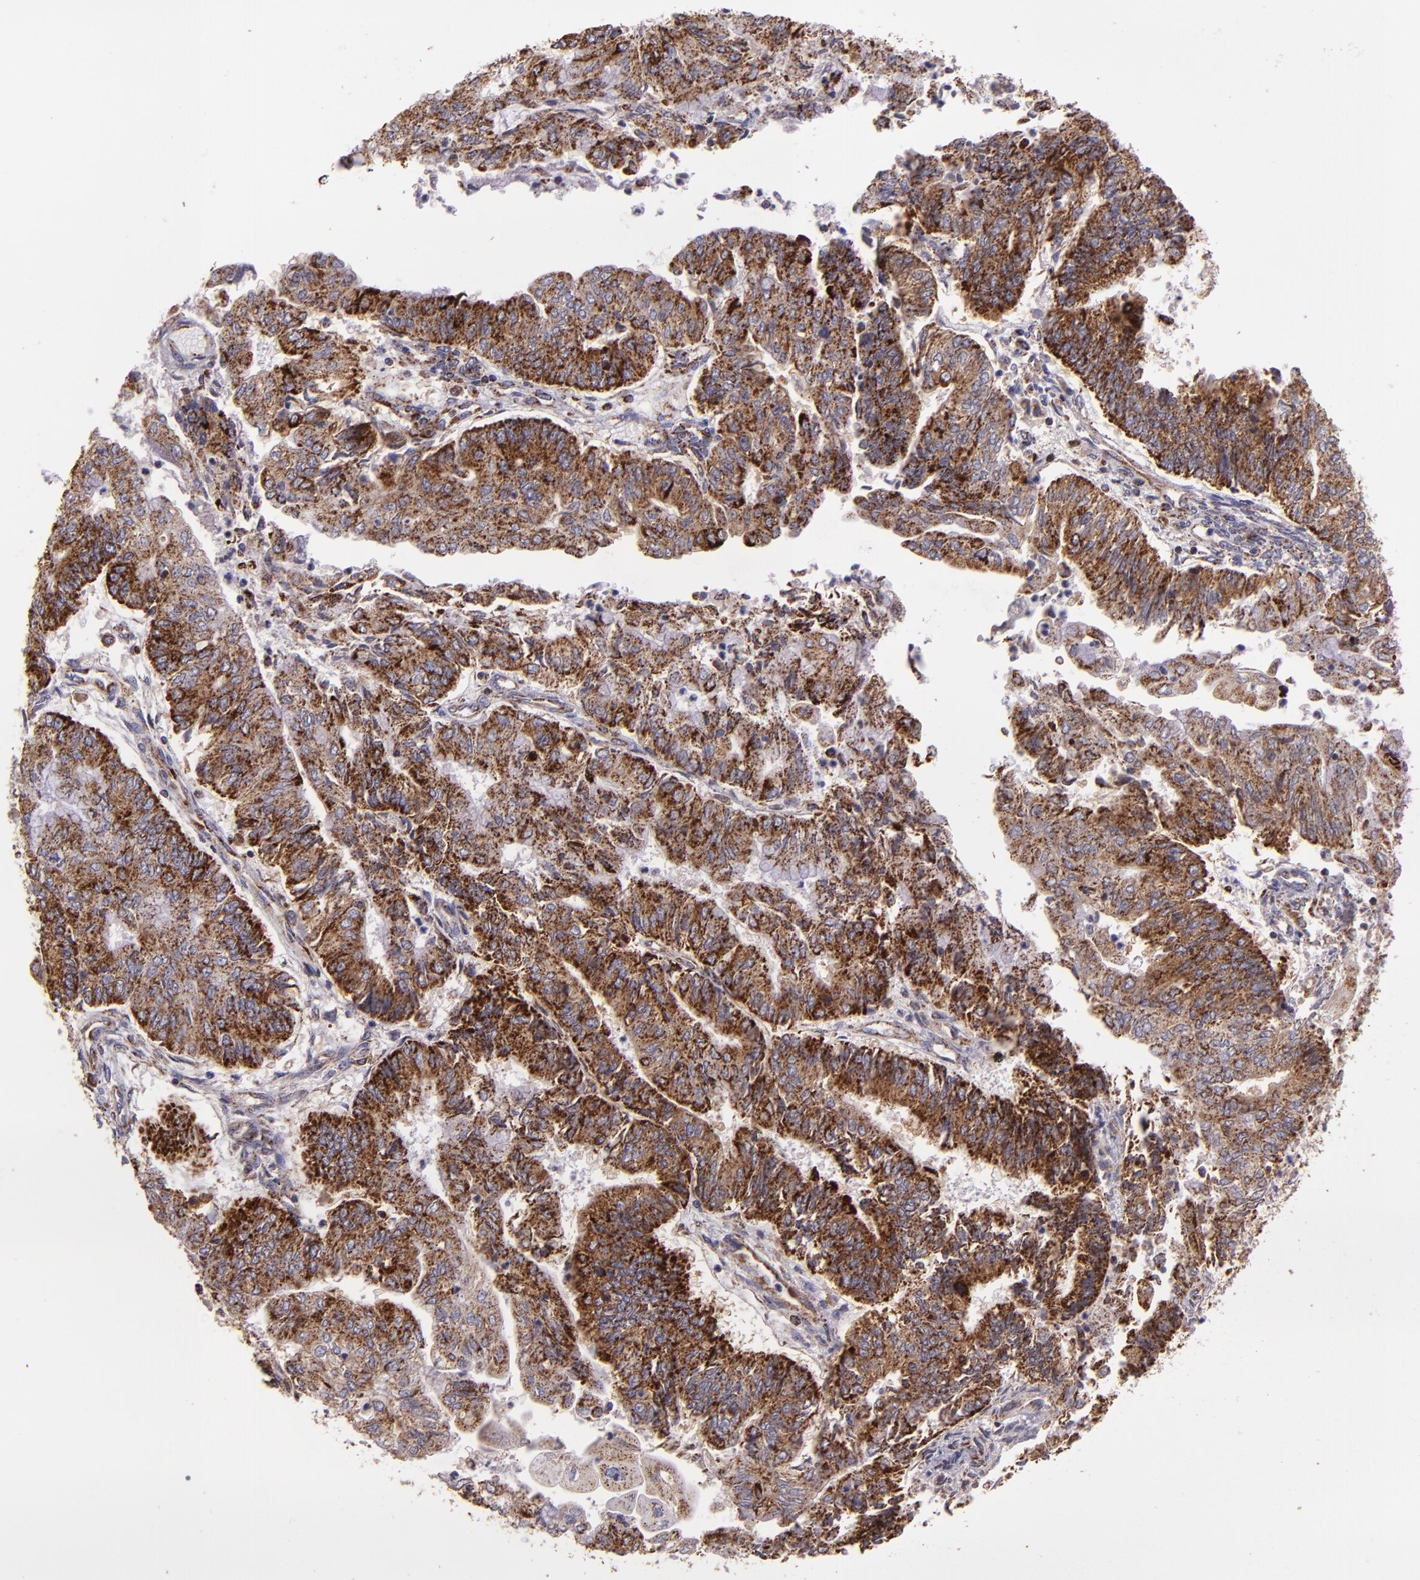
{"staining": {"intensity": "moderate", "quantity": ">75%", "location": "cytoplasmic/membranous"}, "tissue": "endometrial cancer", "cell_type": "Tumor cells", "image_type": "cancer", "snomed": [{"axis": "morphology", "description": "Adenocarcinoma, NOS"}, {"axis": "topography", "description": "Endometrium"}], "caption": "Human adenocarcinoma (endometrial) stained with a brown dye demonstrates moderate cytoplasmic/membranous positive expression in about >75% of tumor cells.", "gene": "HSPD1", "patient": {"sex": "female", "age": 59}}